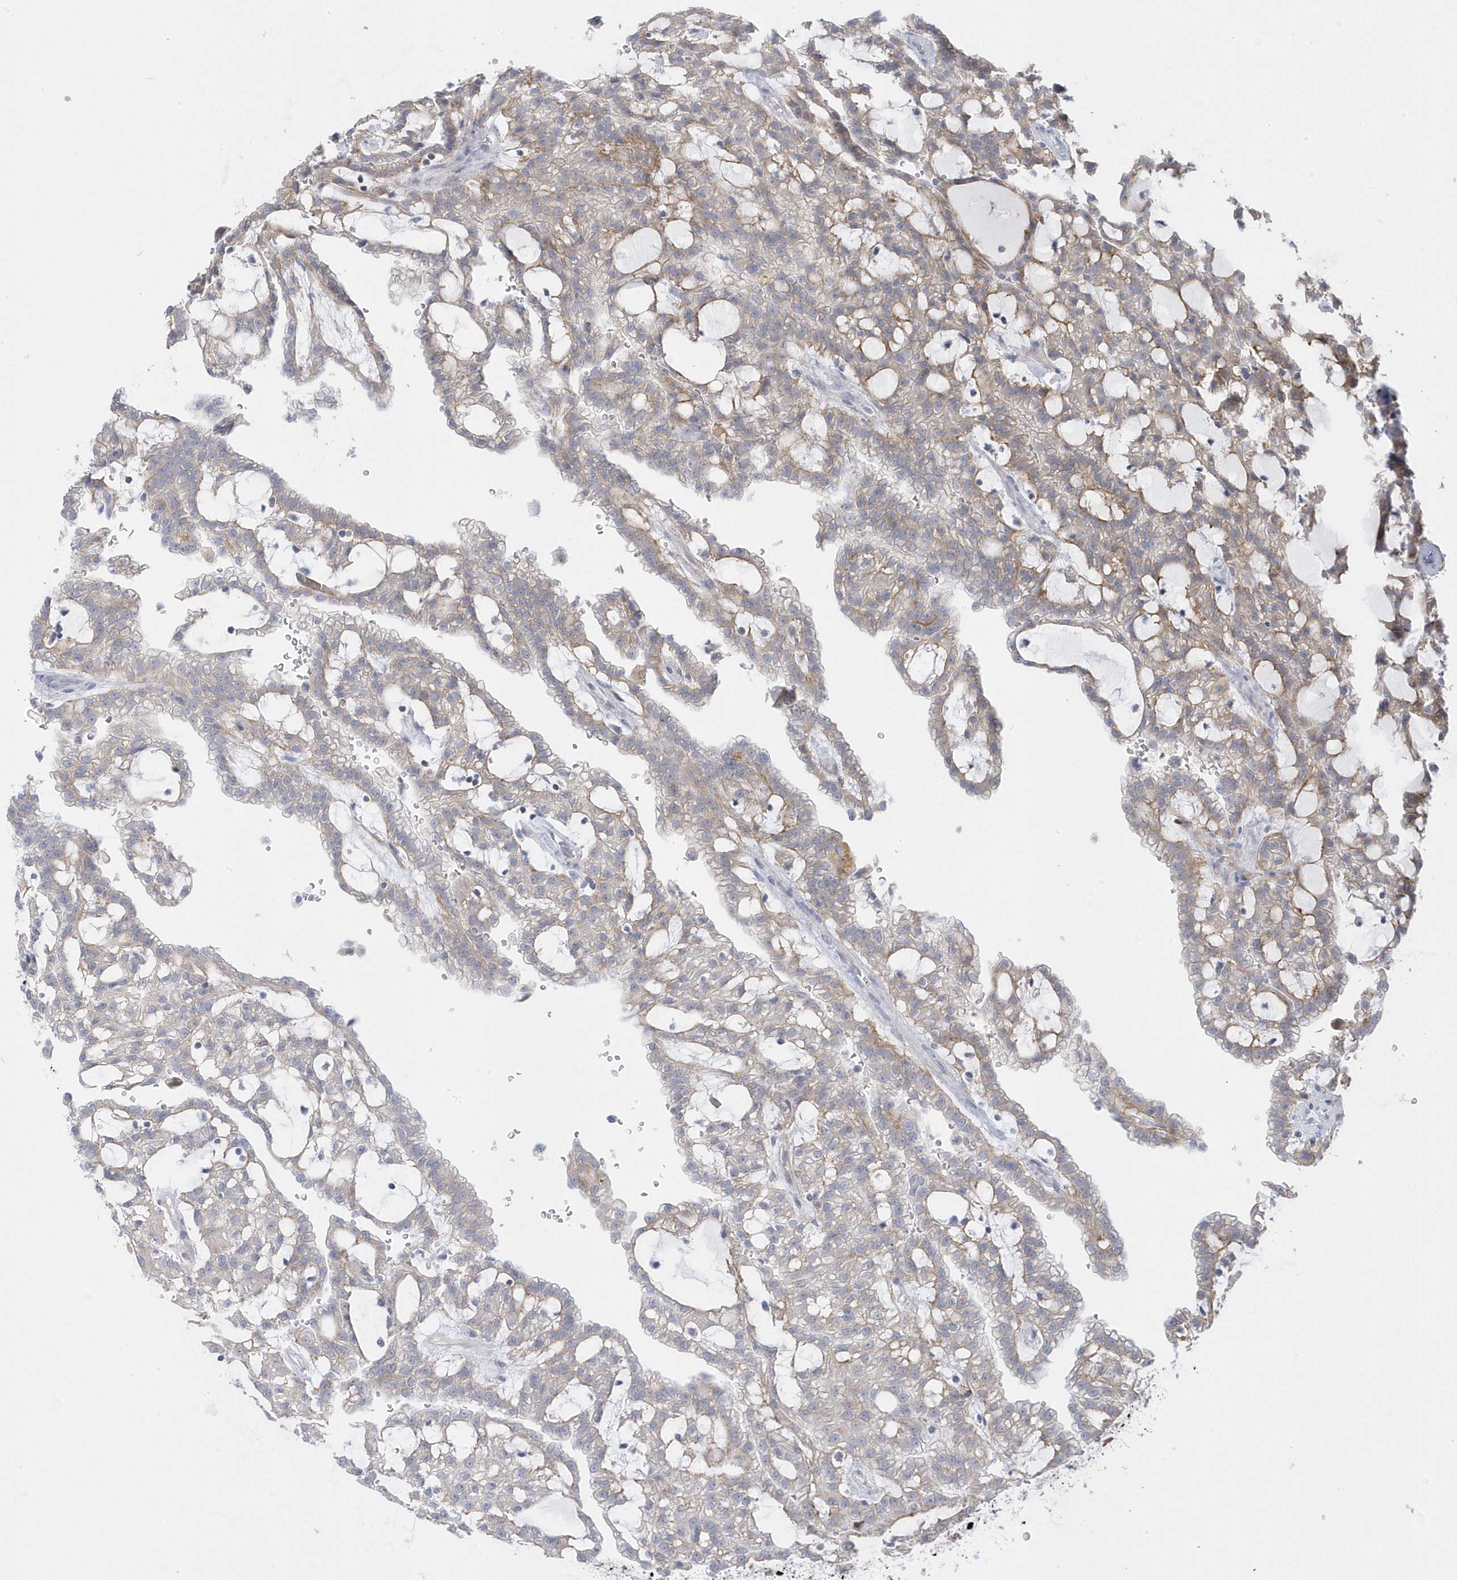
{"staining": {"intensity": "weak", "quantity": "25%-75%", "location": "cytoplasmic/membranous"}, "tissue": "renal cancer", "cell_type": "Tumor cells", "image_type": "cancer", "snomed": [{"axis": "morphology", "description": "Adenocarcinoma, NOS"}, {"axis": "topography", "description": "Kidney"}], "caption": "Renal cancer (adenocarcinoma) tissue reveals weak cytoplasmic/membranous positivity in about 25%-75% of tumor cells", "gene": "ANAPC1", "patient": {"sex": "male", "age": 63}}